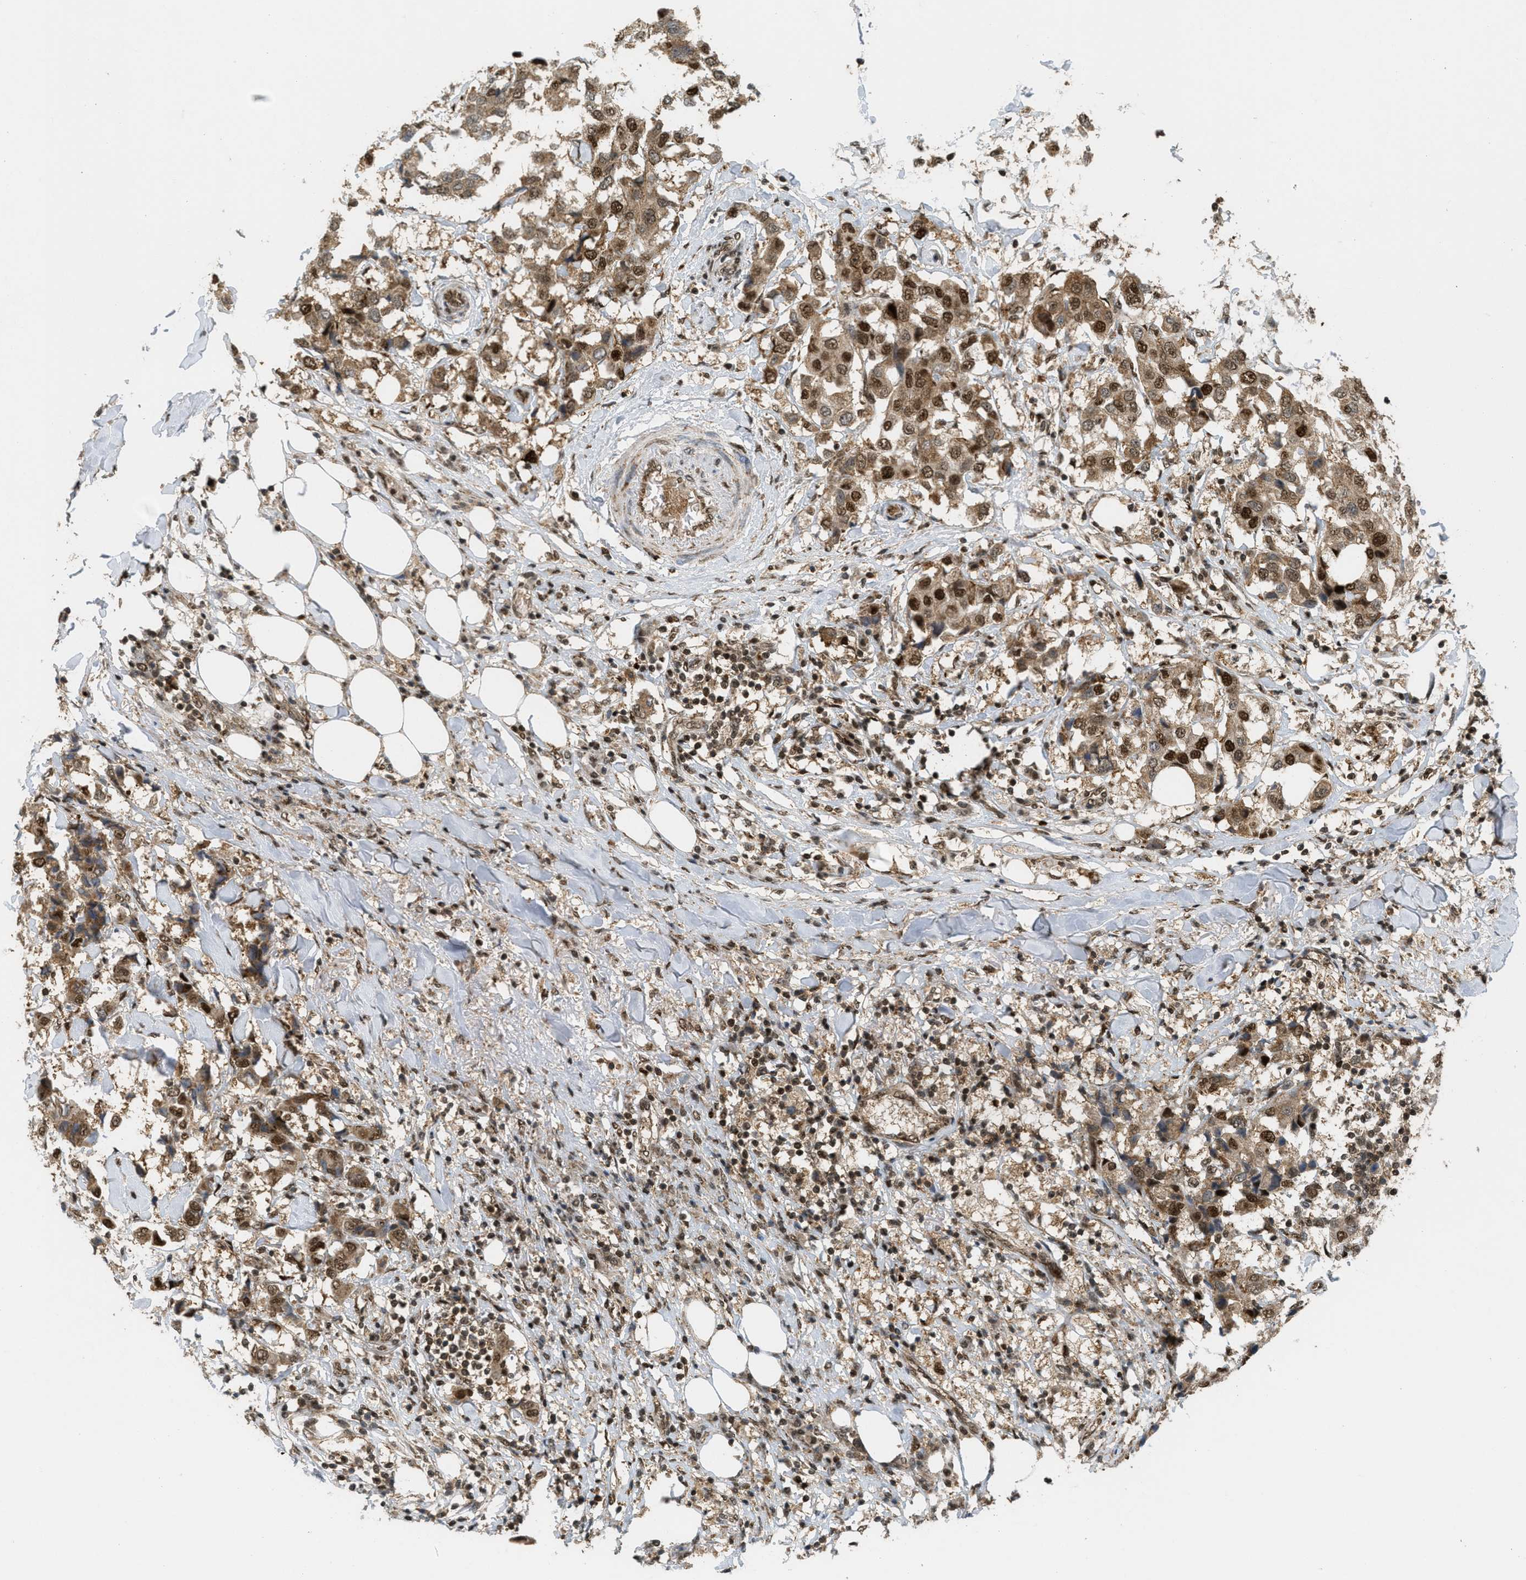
{"staining": {"intensity": "strong", "quantity": ">75%", "location": "cytoplasmic/membranous,nuclear"}, "tissue": "breast cancer", "cell_type": "Tumor cells", "image_type": "cancer", "snomed": [{"axis": "morphology", "description": "Duct carcinoma"}, {"axis": "topography", "description": "Breast"}], "caption": "High-magnification brightfield microscopy of infiltrating ductal carcinoma (breast) stained with DAB (3,3'-diaminobenzidine) (brown) and counterstained with hematoxylin (blue). tumor cells exhibit strong cytoplasmic/membranous and nuclear expression is identified in about>75% of cells.", "gene": "TLK1", "patient": {"sex": "female", "age": 80}}